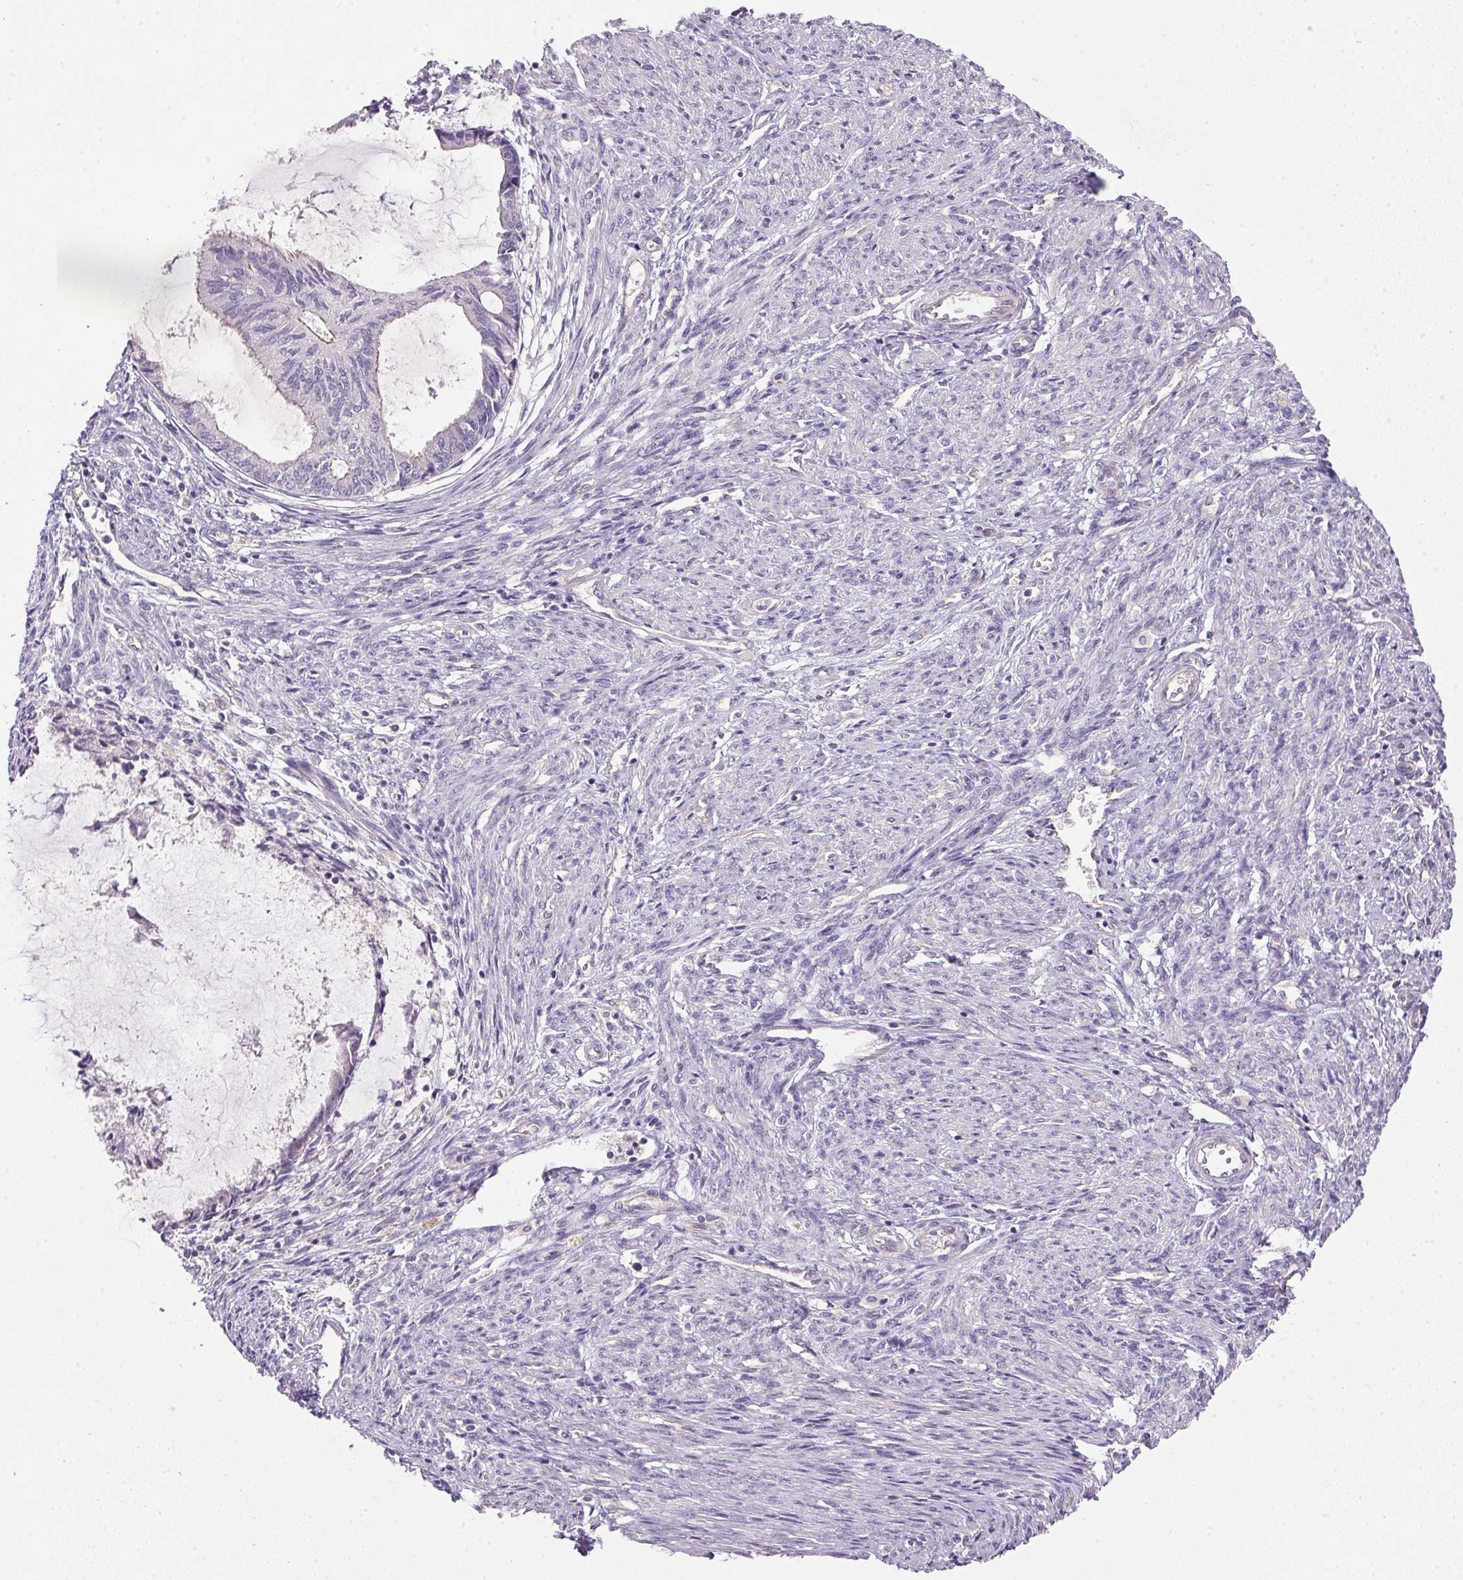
{"staining": {"intensity": "negative", "quantity": "none", "location": "none"}, "tissue": "endometrial cancer", "cell_type": "Tumor cells", "image_type": "cancer", "snomed": [{"axis": "morphology", "description": "Adenocarcinoma, NOS"}, {"axis": "topography", "description": "Endometrium"}], "caption": "Tumor cells are negative for brown protein staining in endometrial cancer (adenocarcinoma).", "gene": "APOC4", "patient": {"sex": "female", "age": 86}}